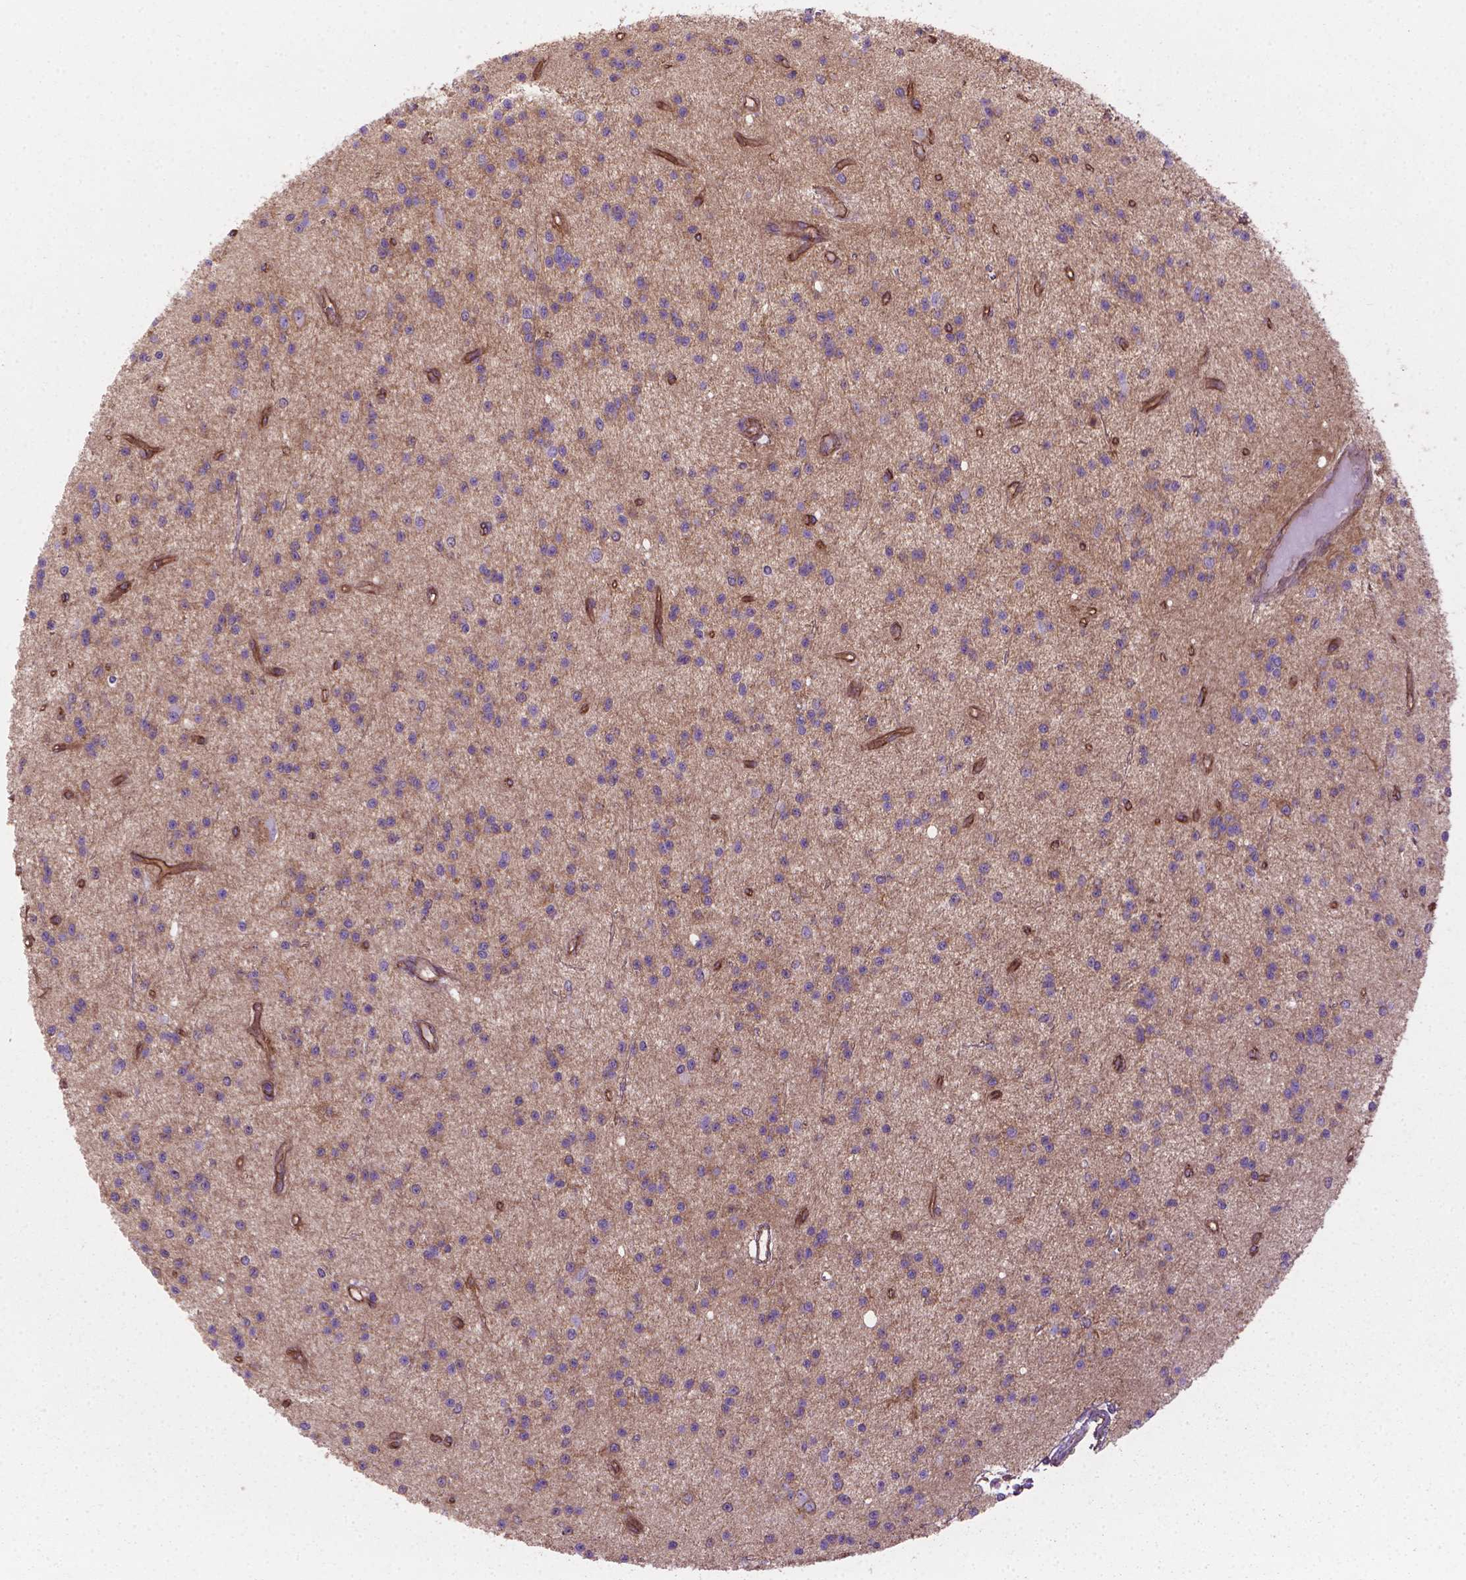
{"staining": {"intensity": "negative", "quantity": "none", "location": "none"}, "tissue": "glioma", "cell_type": "Tumor cells", "image_type": "cancer", "snomed": [{"axis": "morphology", "description": "Glioma, malignant, Low grade"}, {"axis": "topography", "description": "Brain"}], "caption": "There is no significant expression in tumor cells of glioma.", "gene": "TENT5A", "patient": {"sex": "male", "age": 27}}